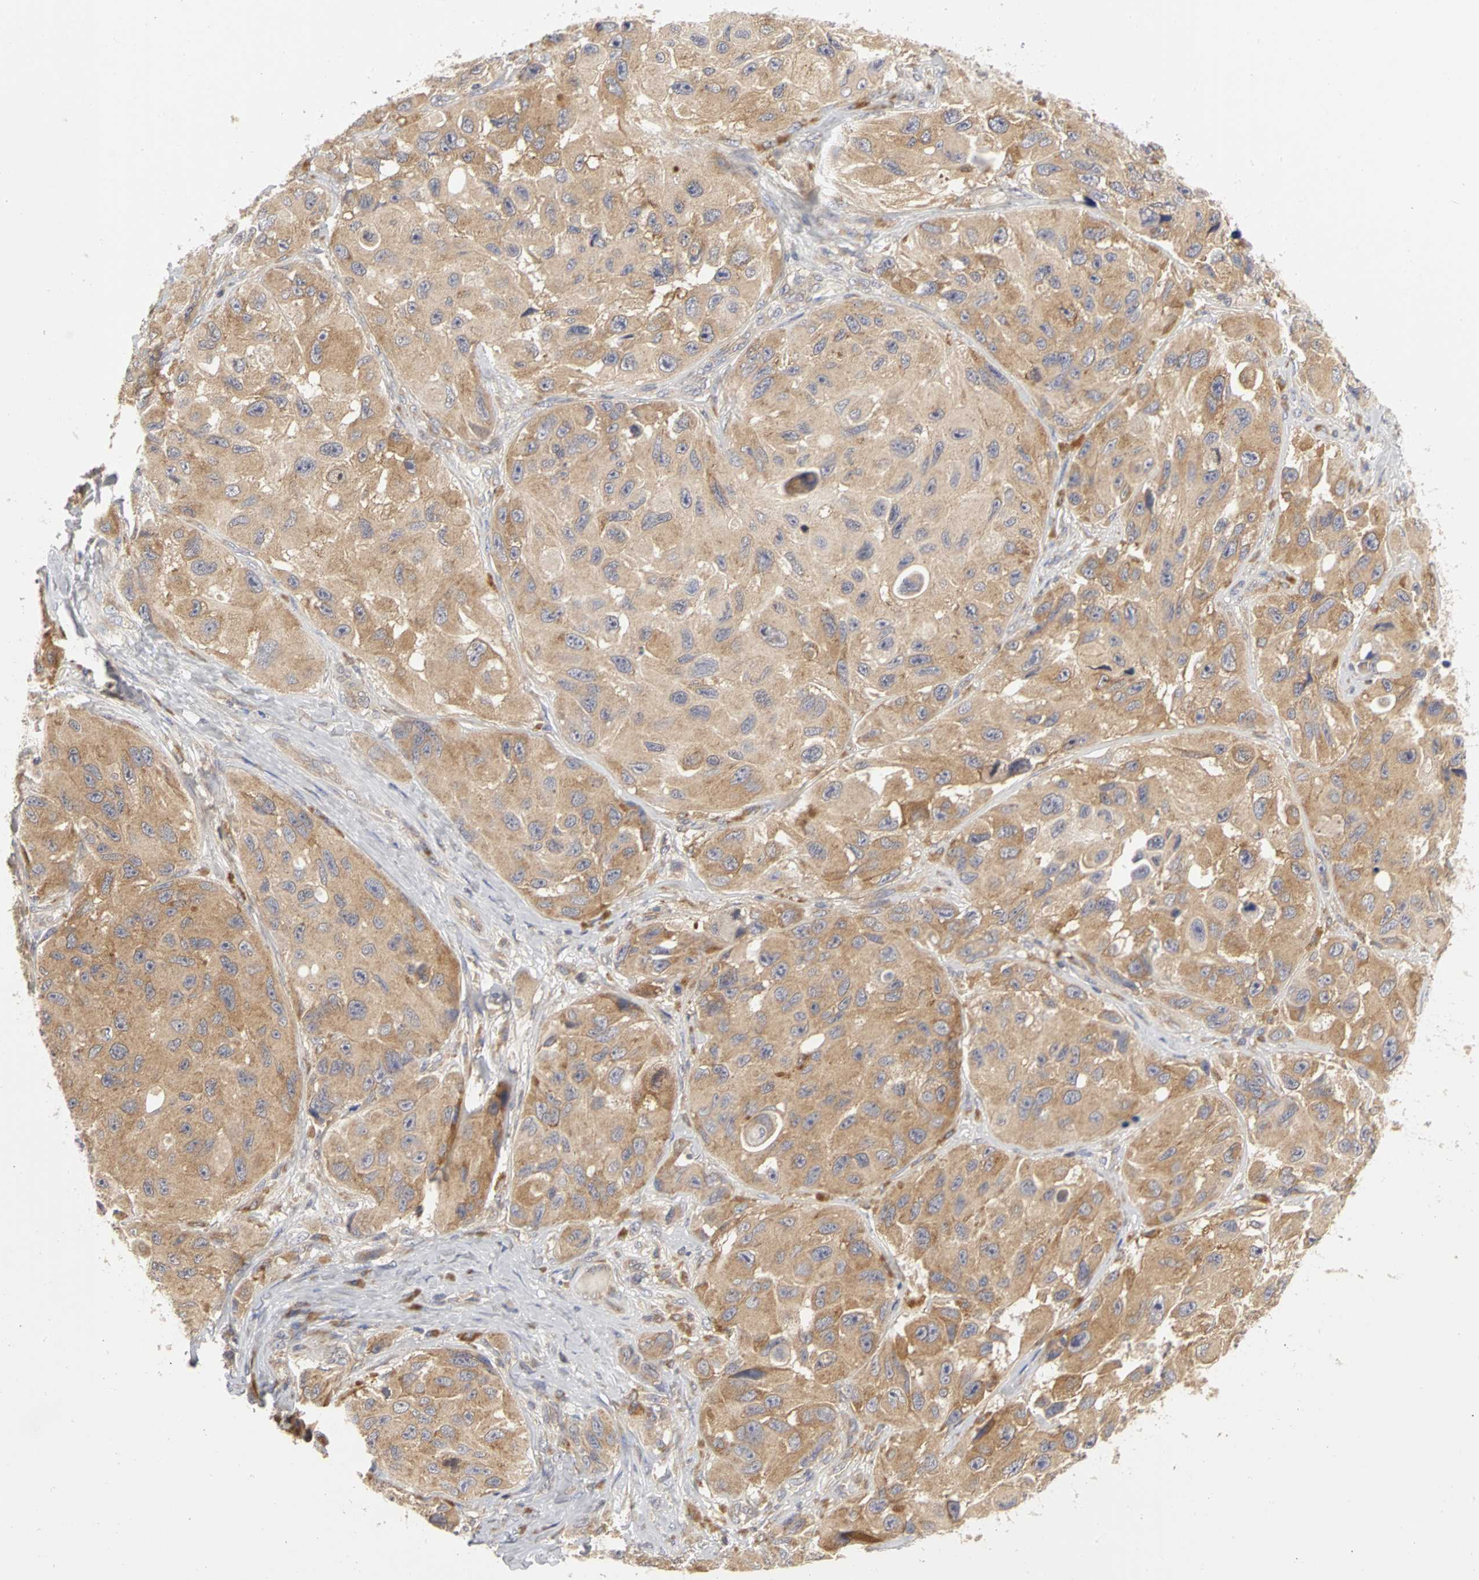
{"staining": {"intensity": "moderate", "quantity": ">75%", "location": "cytoplasmic/membranous"}, "tissue": "melanoma", "cell_type": "Tumor cells", "image_type": "cancer", "snomed": [{"axis": "morphology", "description": "Malignant melanoma, NOS"}, {"axis": "topography", "description": "Skin"}], "caption": "IHC image of neoplastic tissue: human malignant melanoma stained using immunohistochemistry exhibits medium levels of moderate protein expression localized specifically in the cytoplasmic/membranous of tumor cells, appearing as a cytoplasmic/membranous brown color.", "gene": "IRAK1", "patient": {"sex": "female", "age": 73}}